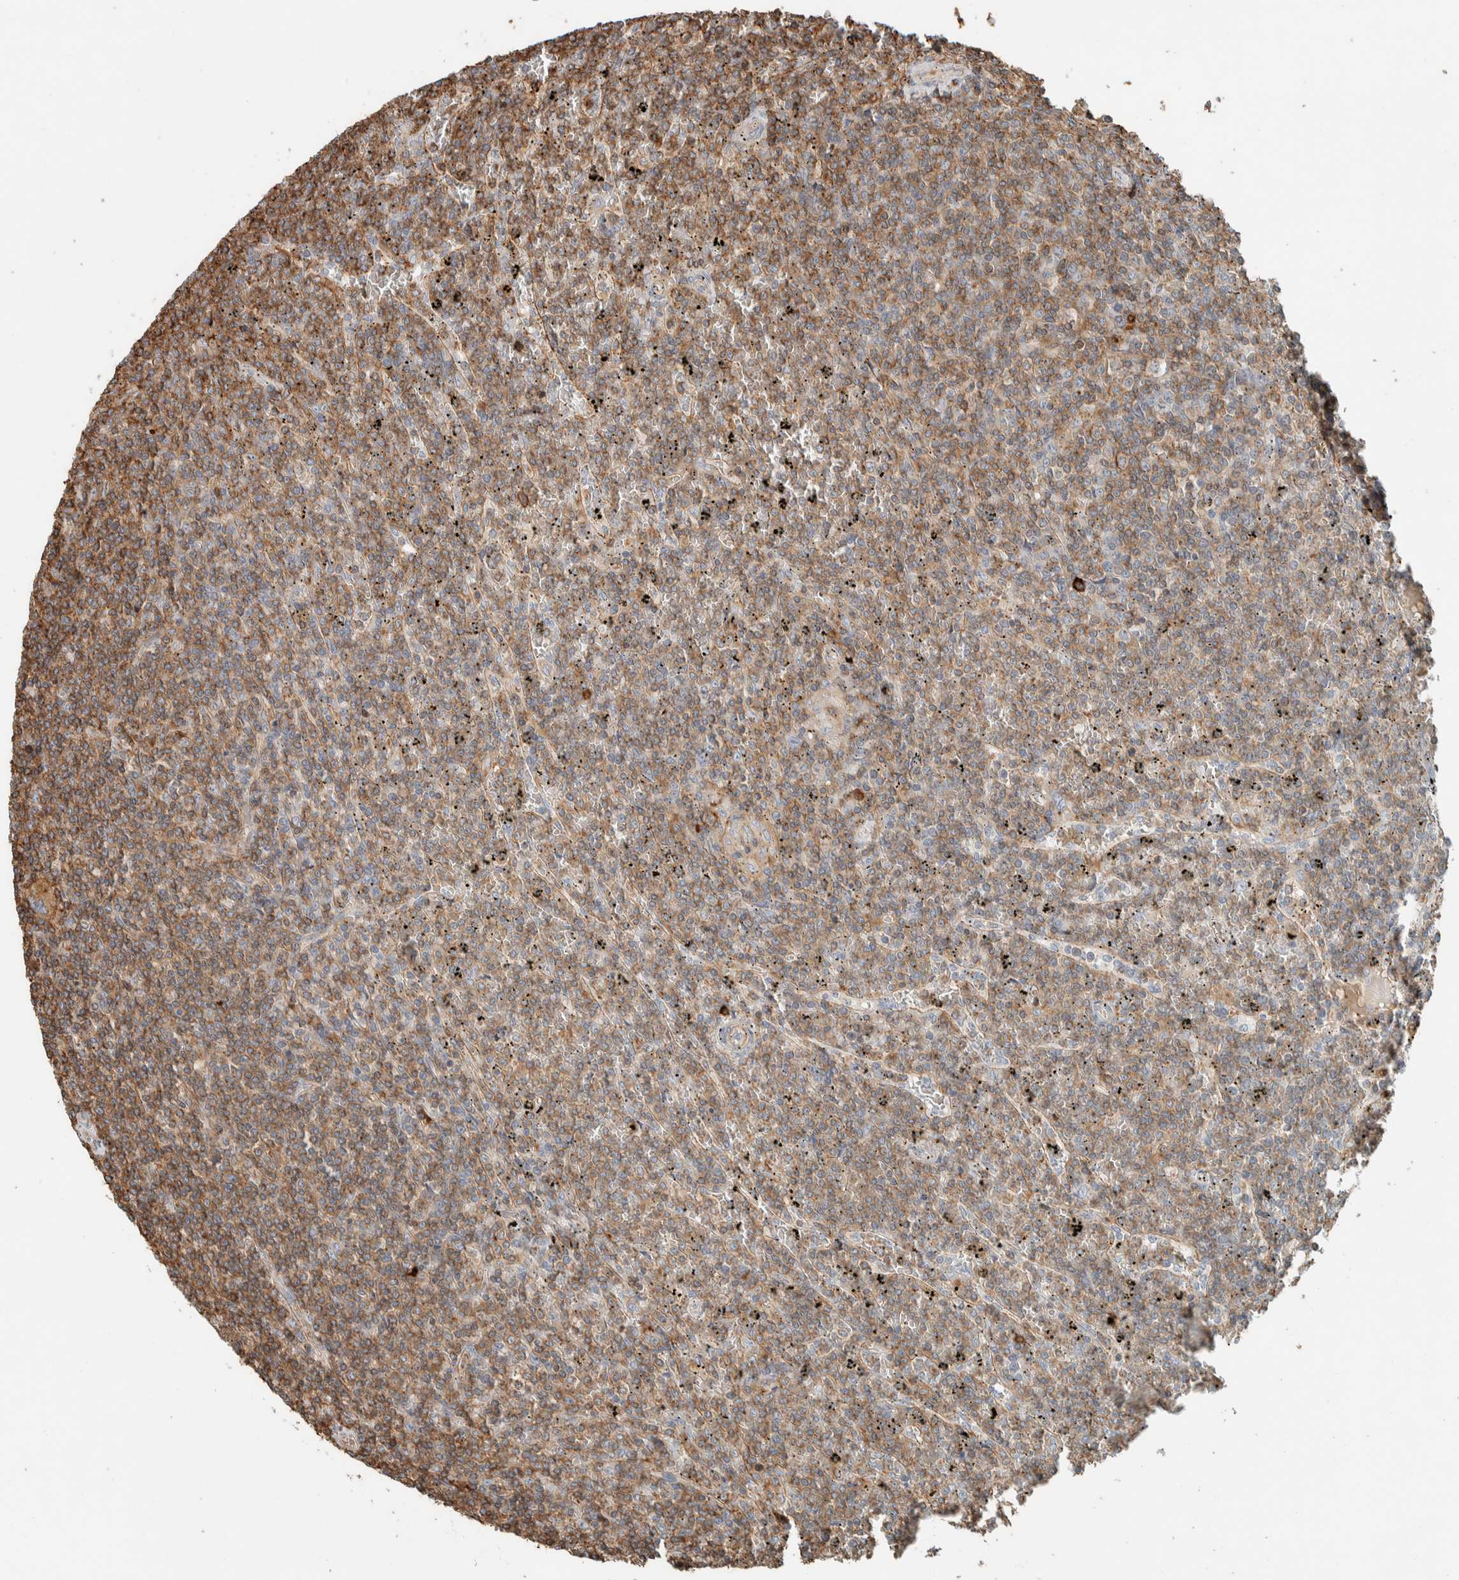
{"staining": {"intensity": "moderate", "quantity": ">75%", "location": "cytoplasmic/membranous"}, "tissue": "lymphoma", "cell_type": "Tumor cells", "image_type": "cancer", "snomed": [{"axis": "morphology", "description": "Malignant lymphoma, non-Hodgkin's type, Low grade"}, {"axis": "topography", "description": "Spleen"}], "caption": "Immunohistochemical staining of human malignant lymphoma, non-Hodgkin's type (low-grade) reveals medium levels of moderate cytoplasmic/membranous positivity in approximately >75% of tumor cells. (Stains: DAB (3,3'-diaminobenzidine) in brown, nuclei in blue, Microscopy: brightfield microscopy at high magnification).", "gene": "CTBP2", "patient": {"sex": "female", "age": 19}}